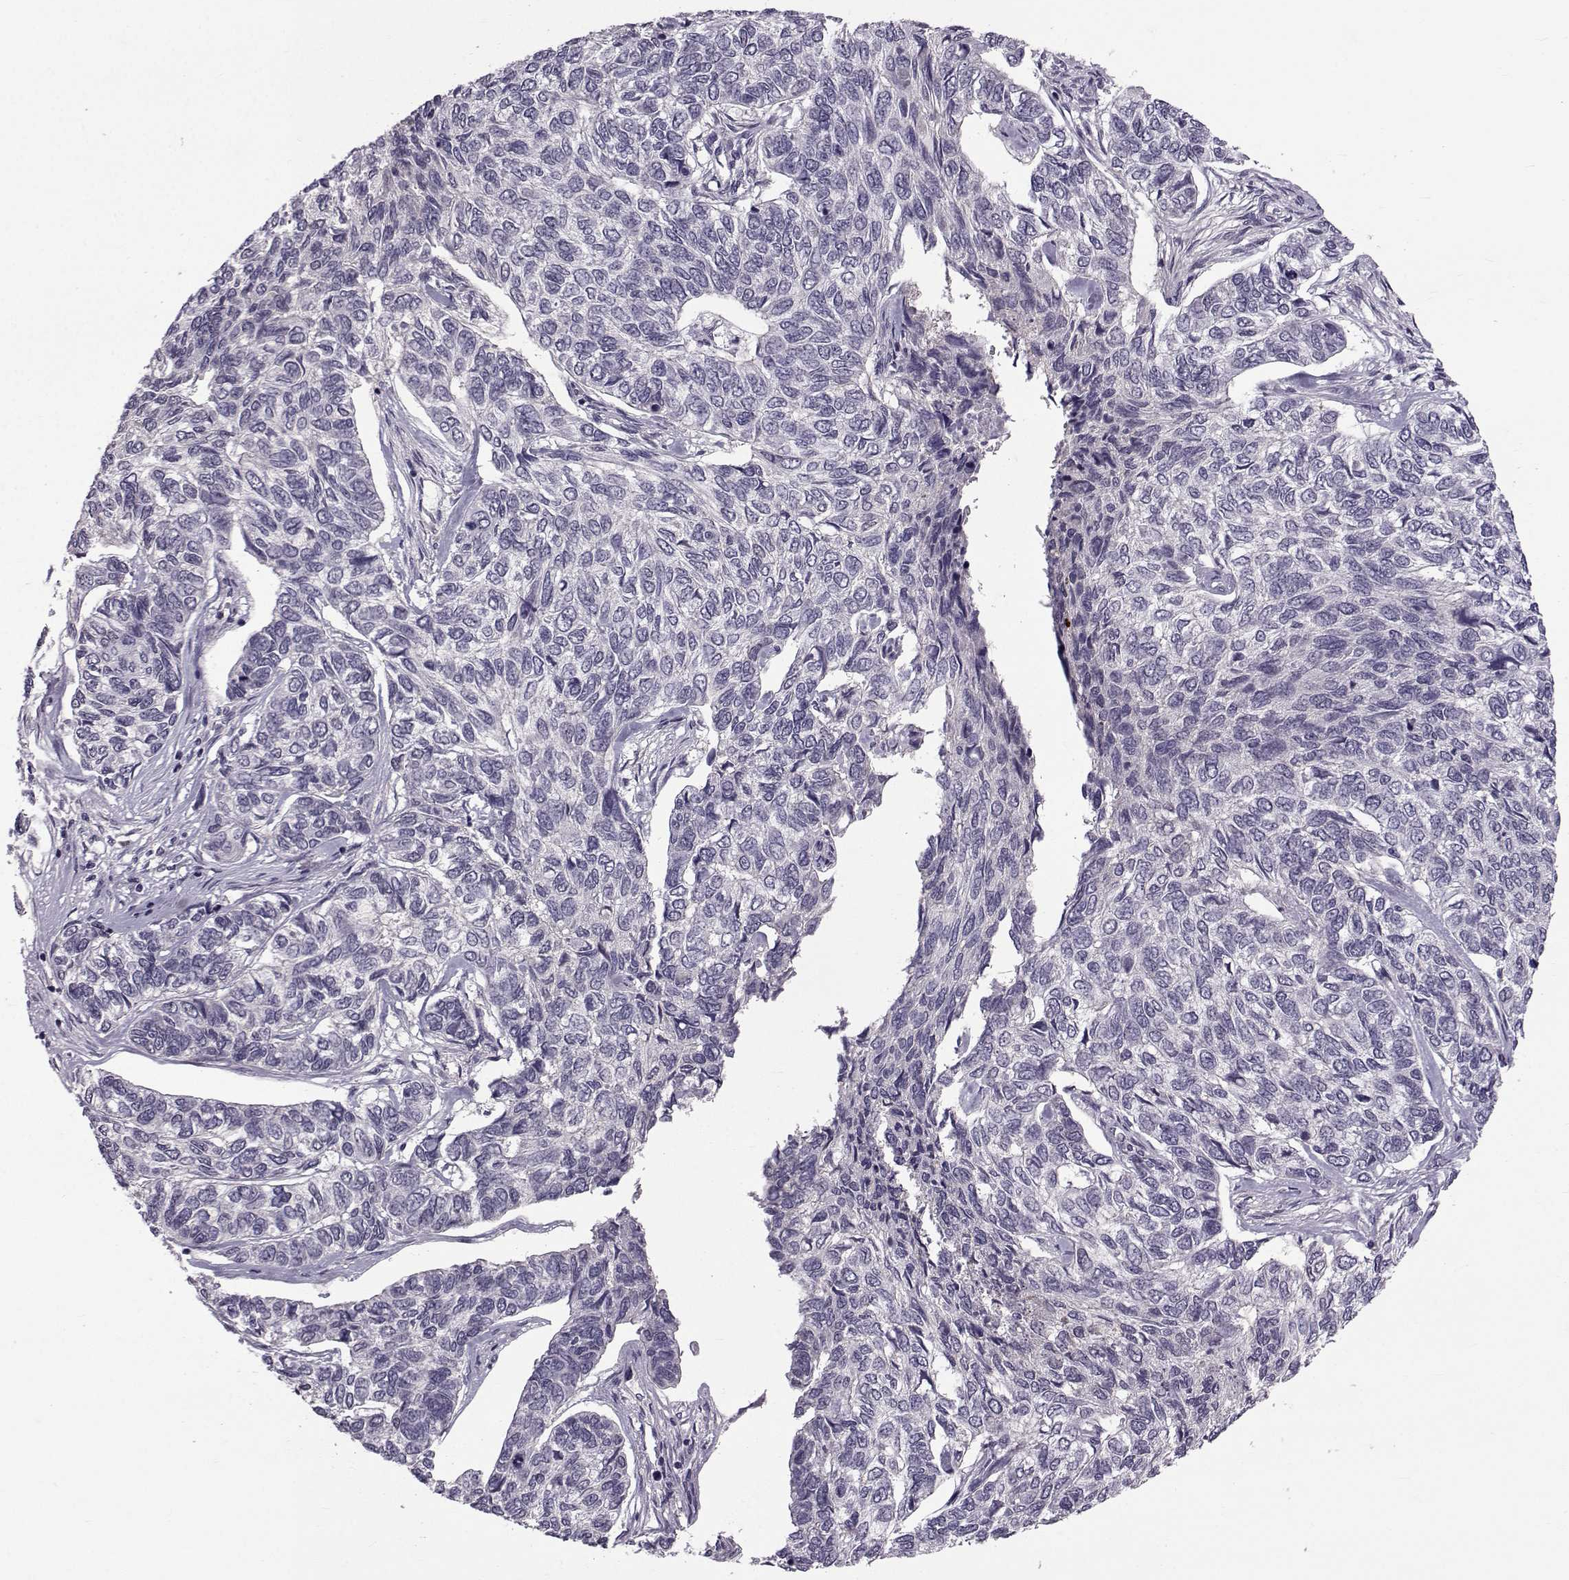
{"staining": {"intensity": "negative", "quantity": "none", "location": "none"}, "tissue": "skin cancer", "cell_type": "Tumor cells", "image_type": "cancer", "snomed": [{"axis": "morphology", "description": "Basal cell carcinoma"}, {"axis": "topography", "description": "Skin"}], "caption": "This is an immunohistochemistry photomicrograph of skin cancer. There is no positivity in tumor cells.", "gene": "TNFRSF11B", "patient": {"sex": "female", "age": 65}}